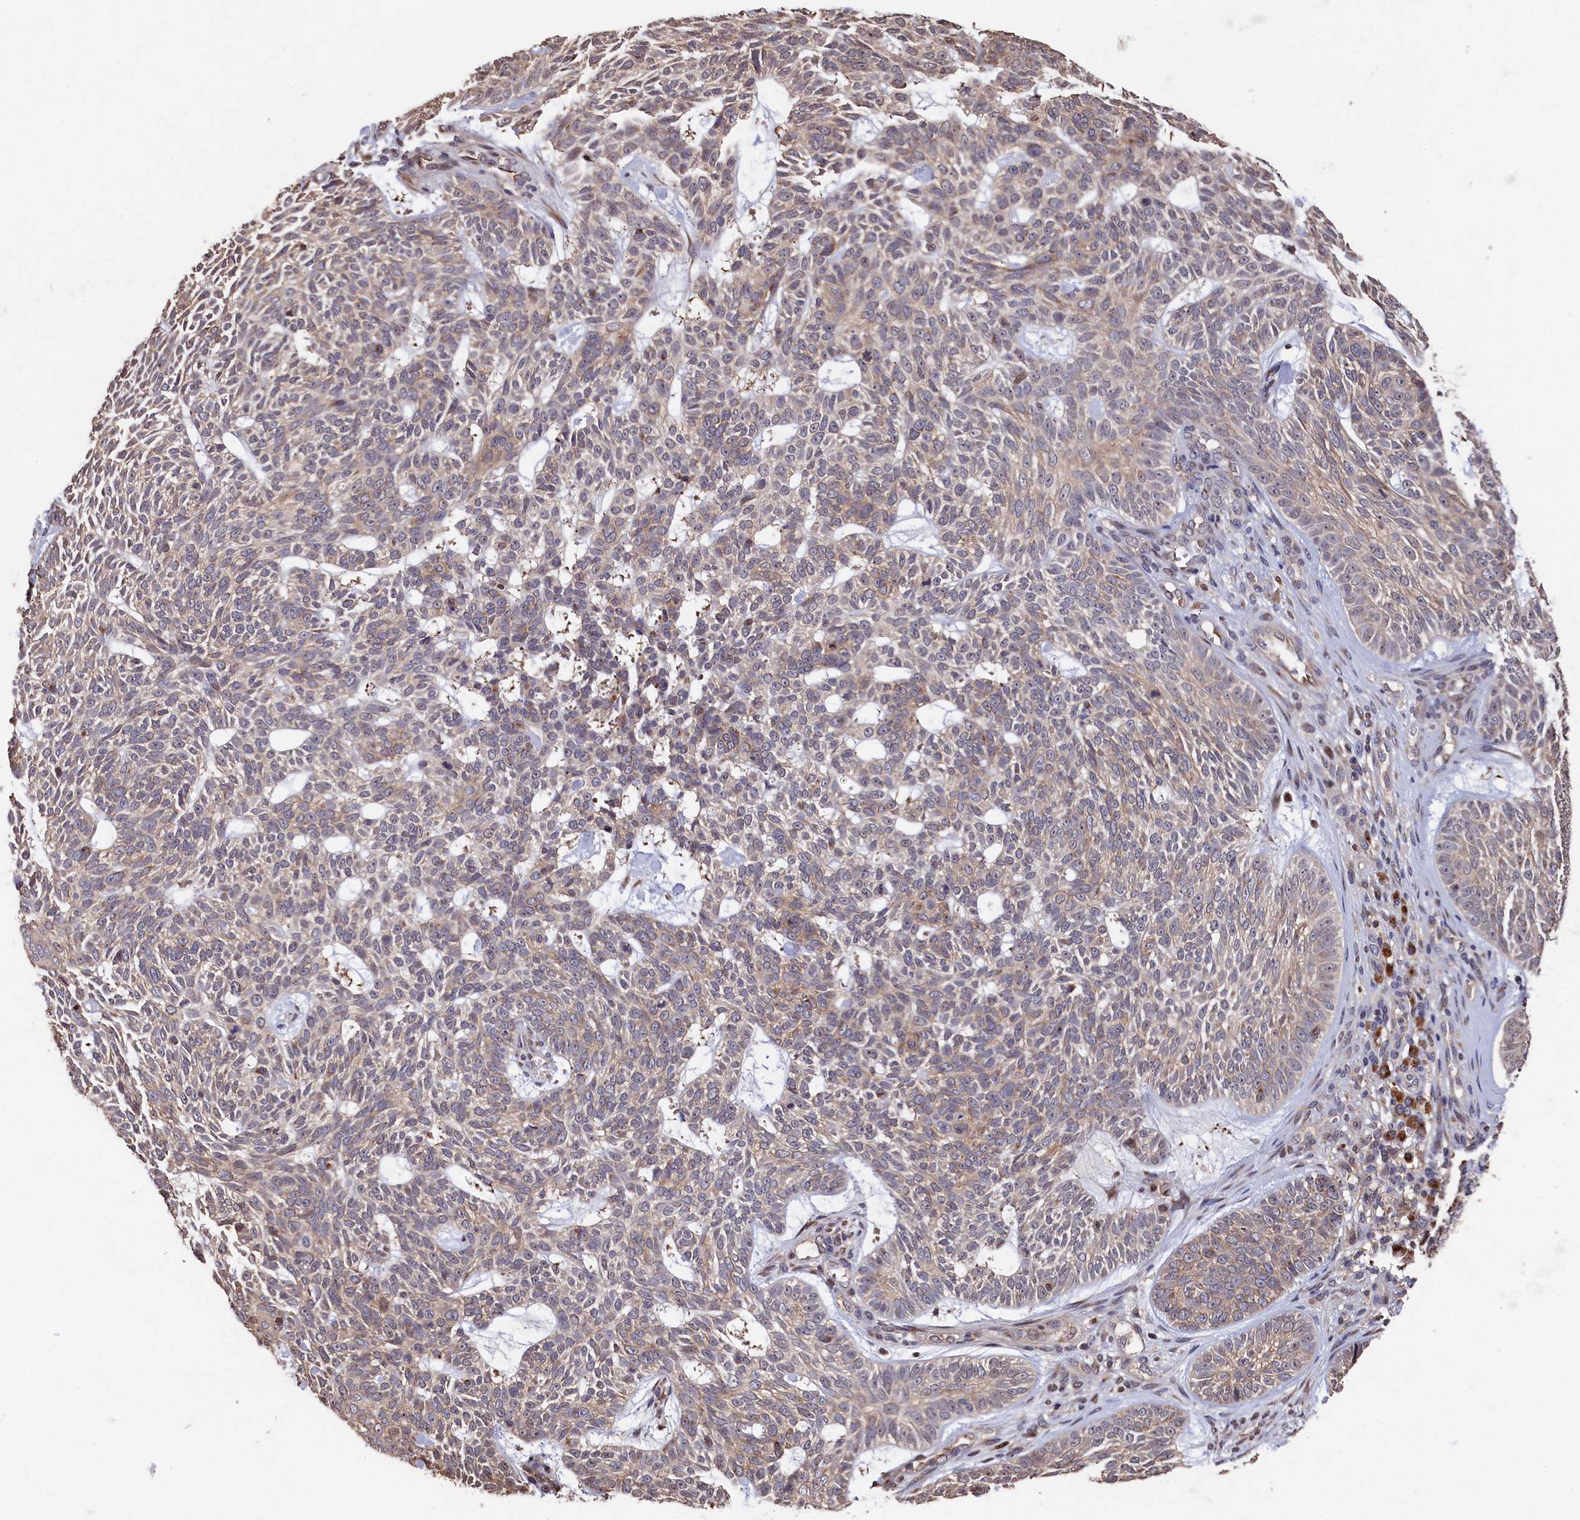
{"staining": {"intensity": "weak", "quantity": "25%-75%", "location": "cytoplasmic/membranous"}, "tissue": "skin cancer", "cell_type": "Tumor cells", "image_type": "cancer", "snomed": [{"axis": "morphology", "description": "Basal cell carcinoma"}, {"axis": "topography", "description": "Skin"}], "caption": "An image of human skin basal cell carcinoma stained for a protein displays weak cytoplasmic/membranous brown staining in tumor cells. (Brightfield microscopy of DAB IHC at high magnification).", "gene": "NAA60", "patient": {"sex": "male", "age": 75}}